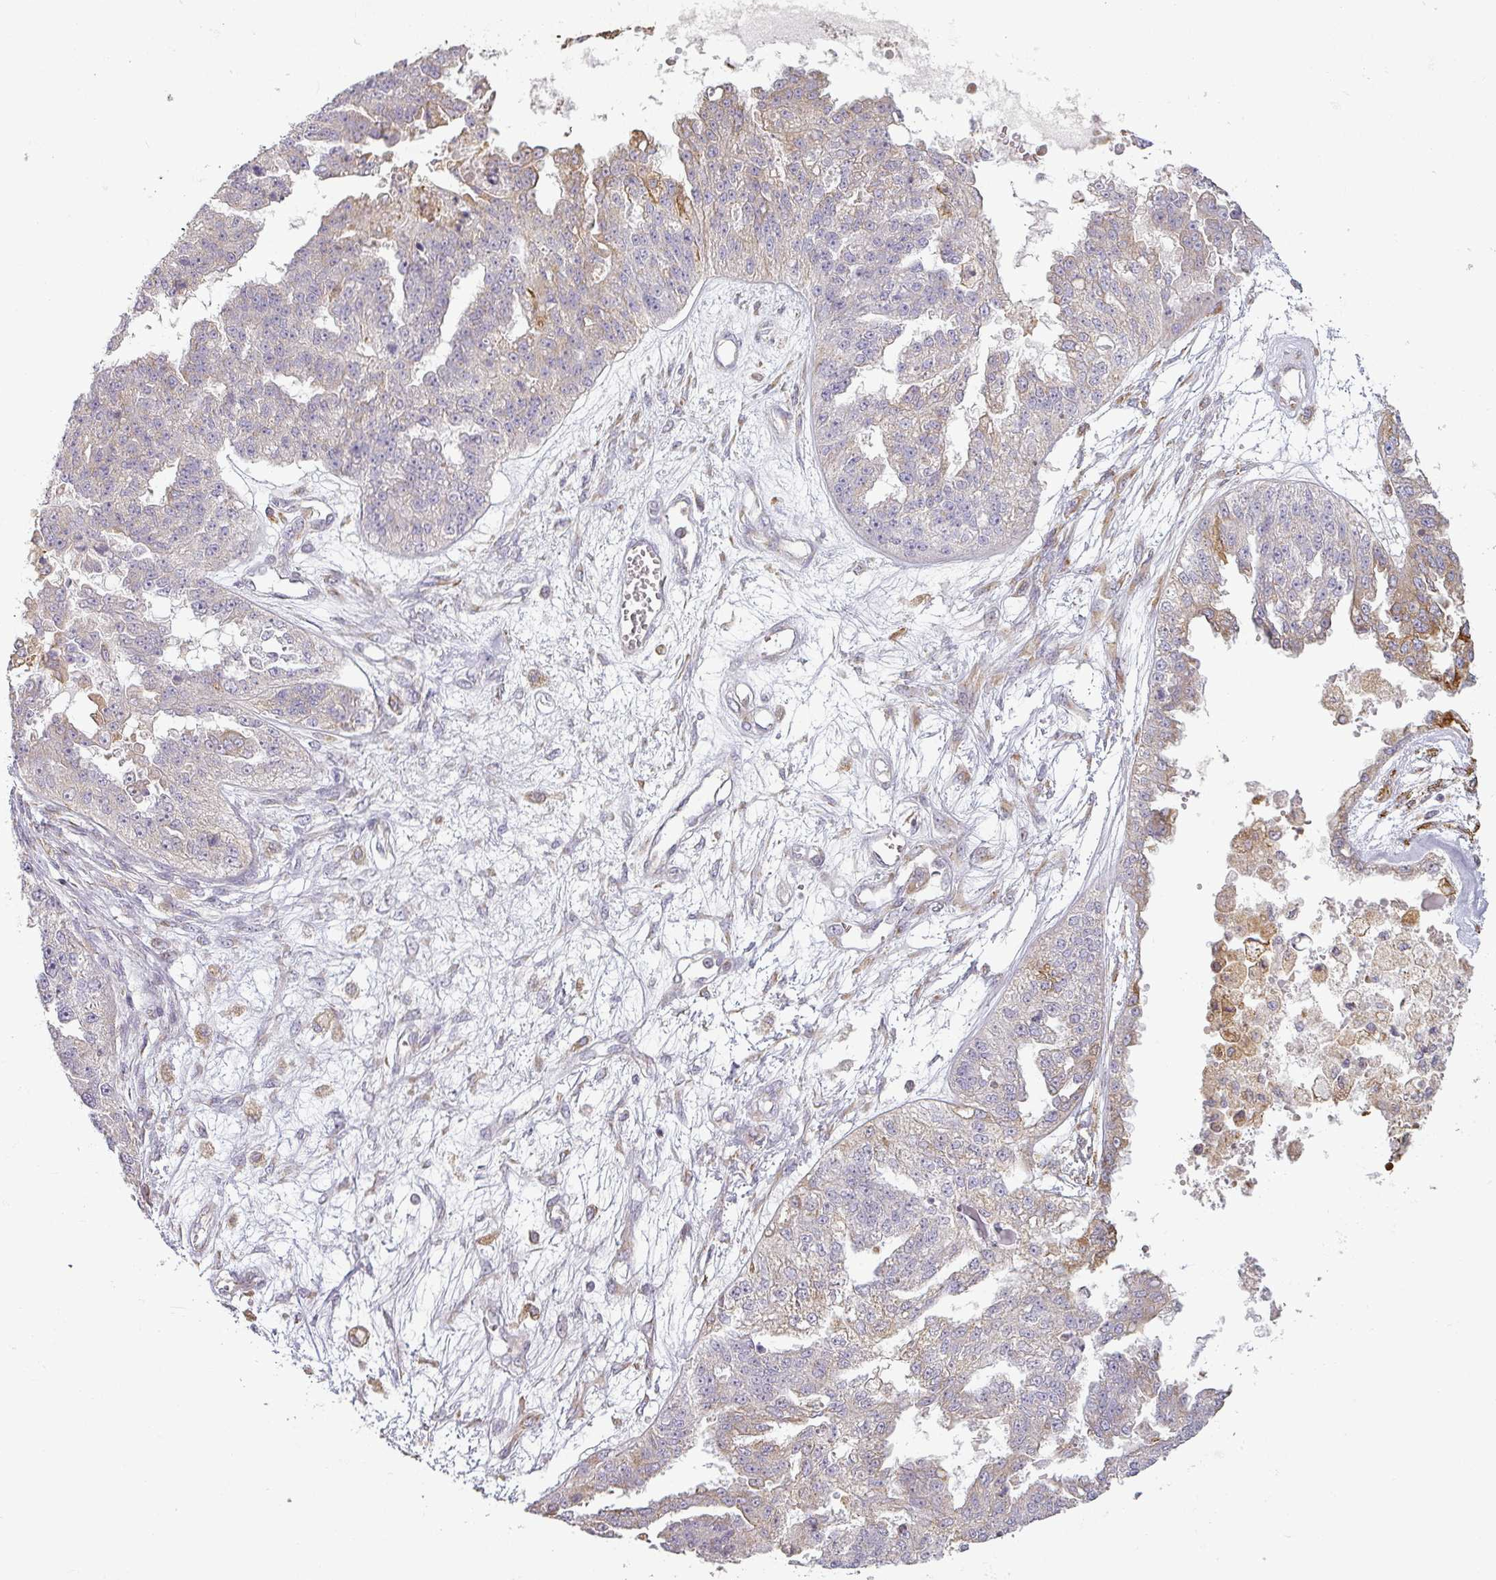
{"staining": {"intensity": "moderate", "quantity": "<25%", "location": "cytoplasmic/membranous"}, "tissue": "ovarian cancer", "cell_type": "Tumor cells", "image_type": "cancer", "snomed": [{"axis": "morphology", "description": "Cystadenocarcinoma, serous, NOS"}, {"axis": "topography", "description": "Ovary"}], "caption": "Immunohistochemical staining of serous cystadenocarcinoma (ovarian) exhibits moderate cytoplasmic/membranous protein positivity in approximately <25% of tumor cells.", "gene": "CCDC144A", "patient": {"sex": "female", "age": 58}}